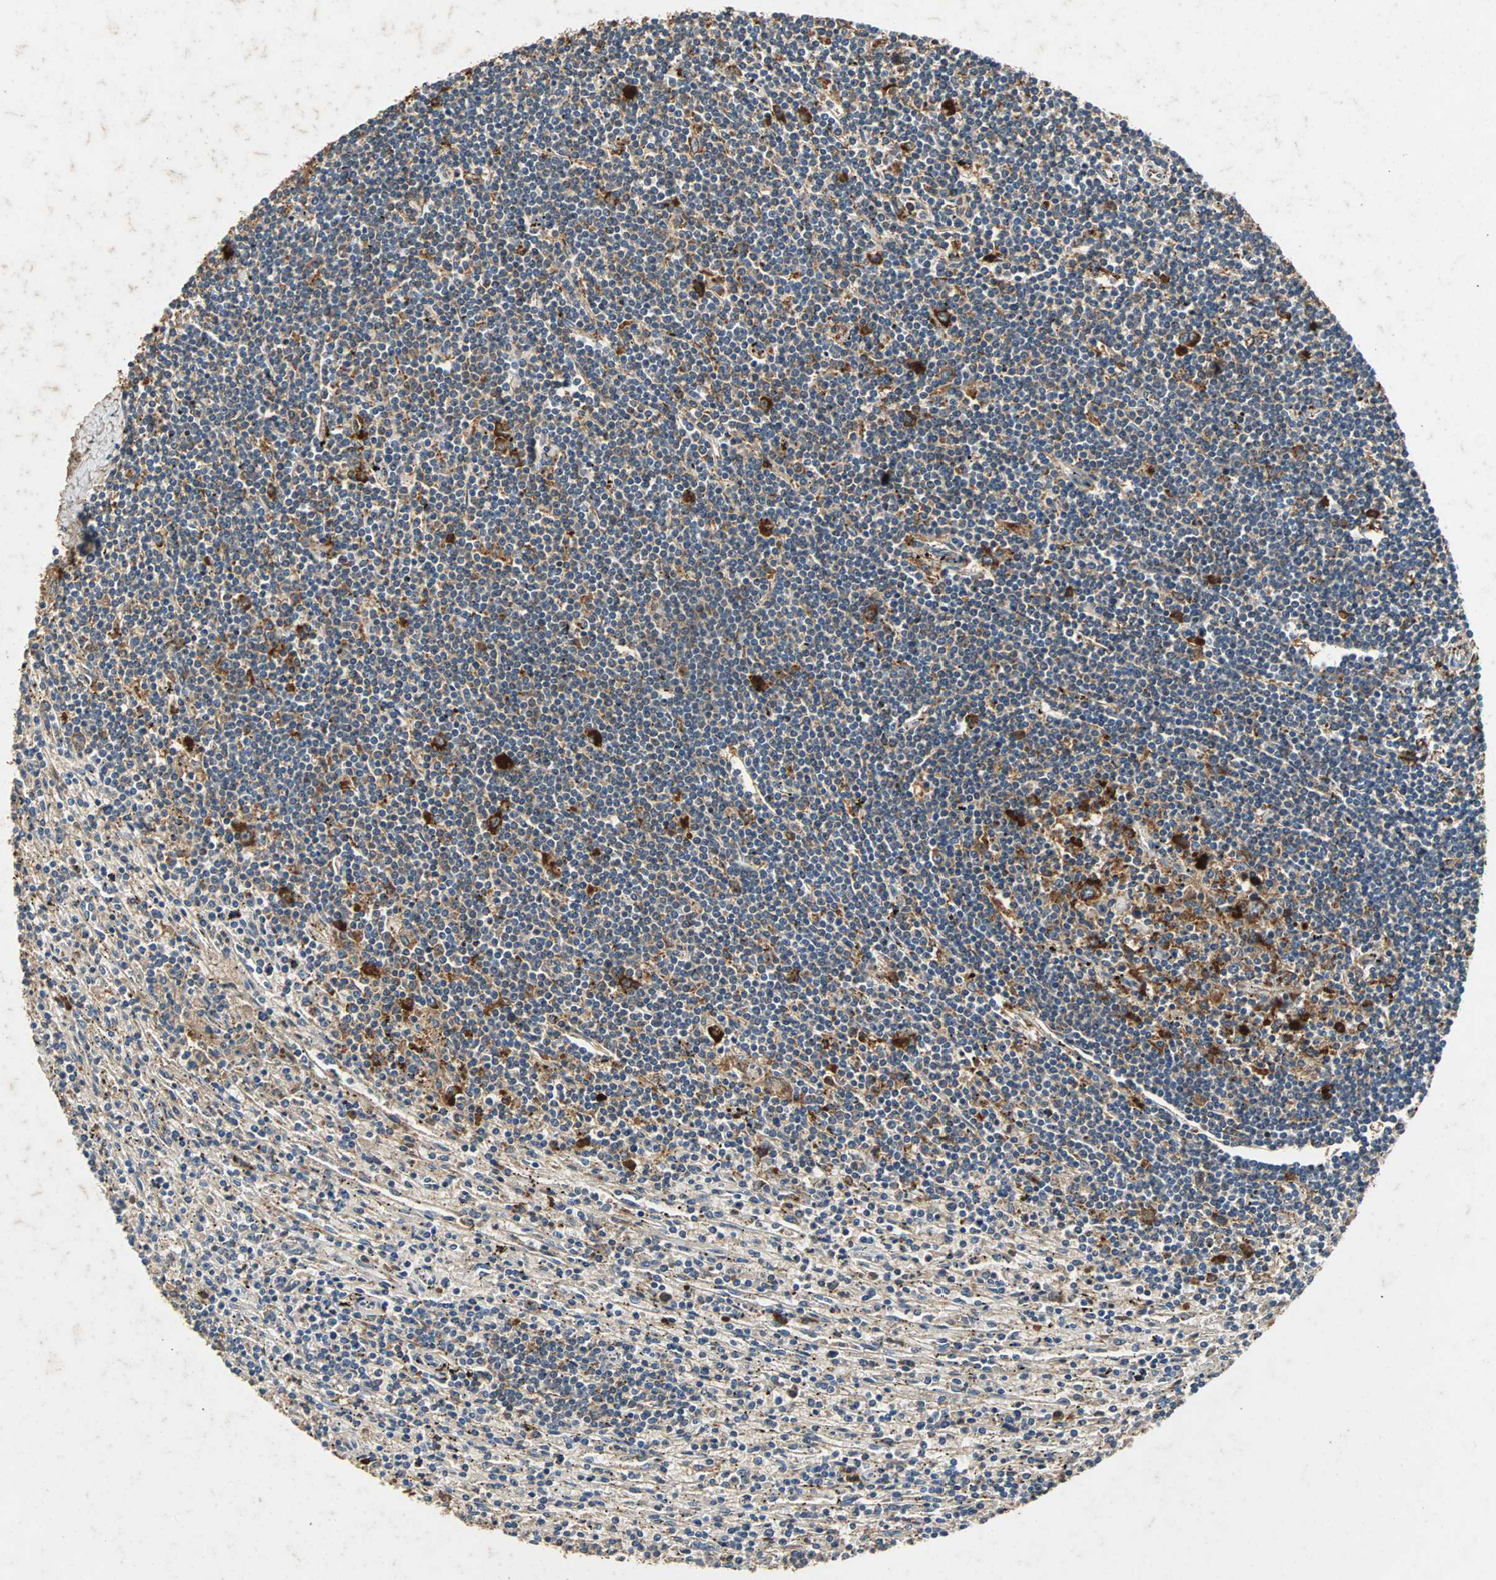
{"staining": {"intensity": "moderate", "quantity": ">75%", "location": "cytoplasmic/membranous"}, "tissue": "lymphoma", "cell_type": "Tumor cells", "image_type": "cancer", "snomed": [{"axis": "morphology", "description": "Malignant lymphoma, non-Hodgkin's type, Low grade"}, {"axis": "topography", "description": "Spleen"}], "caption": "Immunohistochemistry staining of lymphoma, which demonstrates medium levels of moderate cytoplasmic/membranous positivity in approximately >75% of tumor cells indicating moderate cytoplasmic/membranous protein expression. The staining was performed using DAB (3,3'-diaminobenzidine) (brown) for protein detection and nuclei were counterstained in hematoxylin (blue).", "gene": "NAA10", "patient": {"sex": "male", "age": 76}}